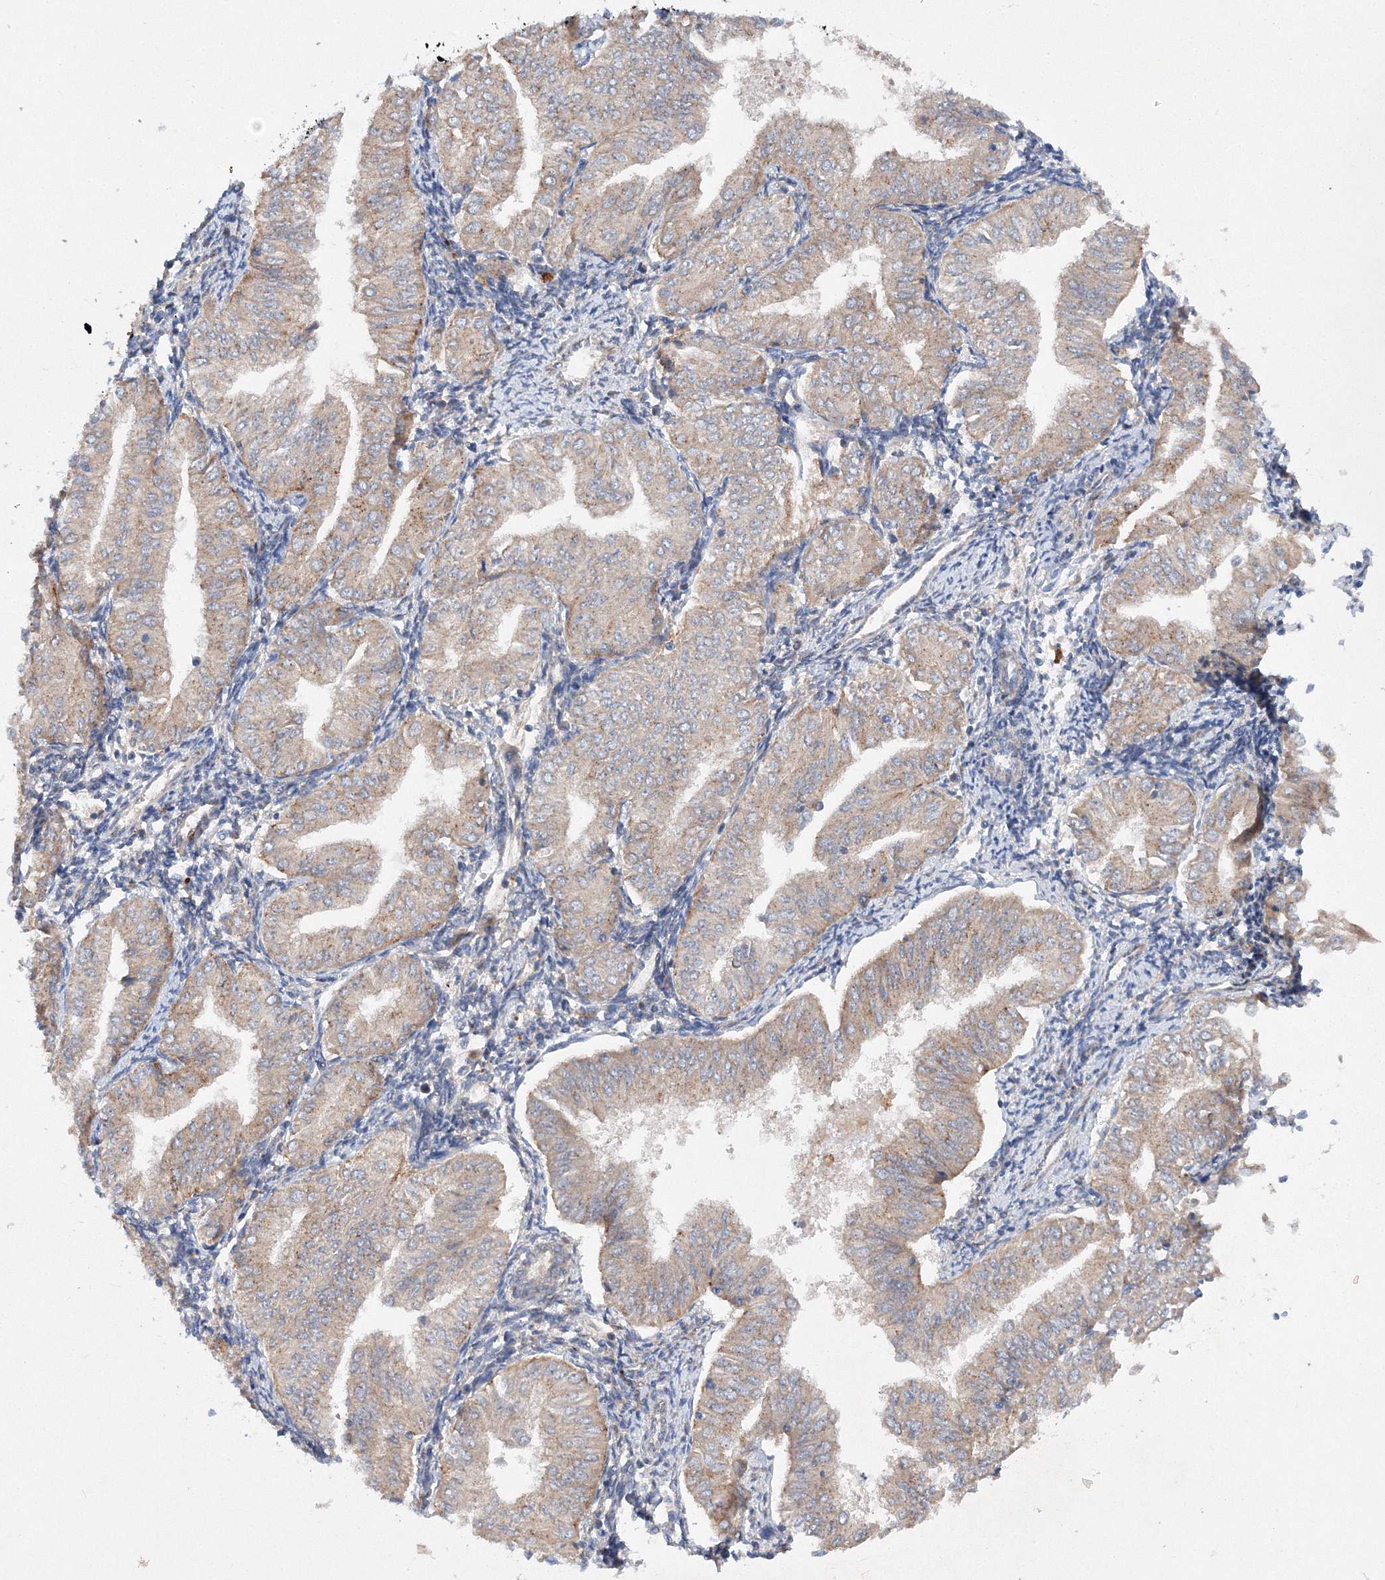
{"staining": {"intensity": "weak", "quantity": "25%-75%", "location": "cytoplasmic/membranous"}, "tissue": "endometrial cancer", "cell_type": "Tumor cells", "image_type": "cancer", "snomed": [{"axis": "morphology", "description": "Normal tissue, NOS"}, {"axis": "morphology", "description": "Adenocarcinoma, NOS"}, {"axis": "topography", "description": "Endometrium"}], "caption": "A brown stain highlights weak cytoplasmic/membranous expression of a protein in endometrial cancer tumor cells. (DAB (3,3'-diaminobenzidine) IHC, brown staining for protein, blue staining for nuclei).", "gene": "SLC36A1", "patient": {"sex": "female", "age": 53}}